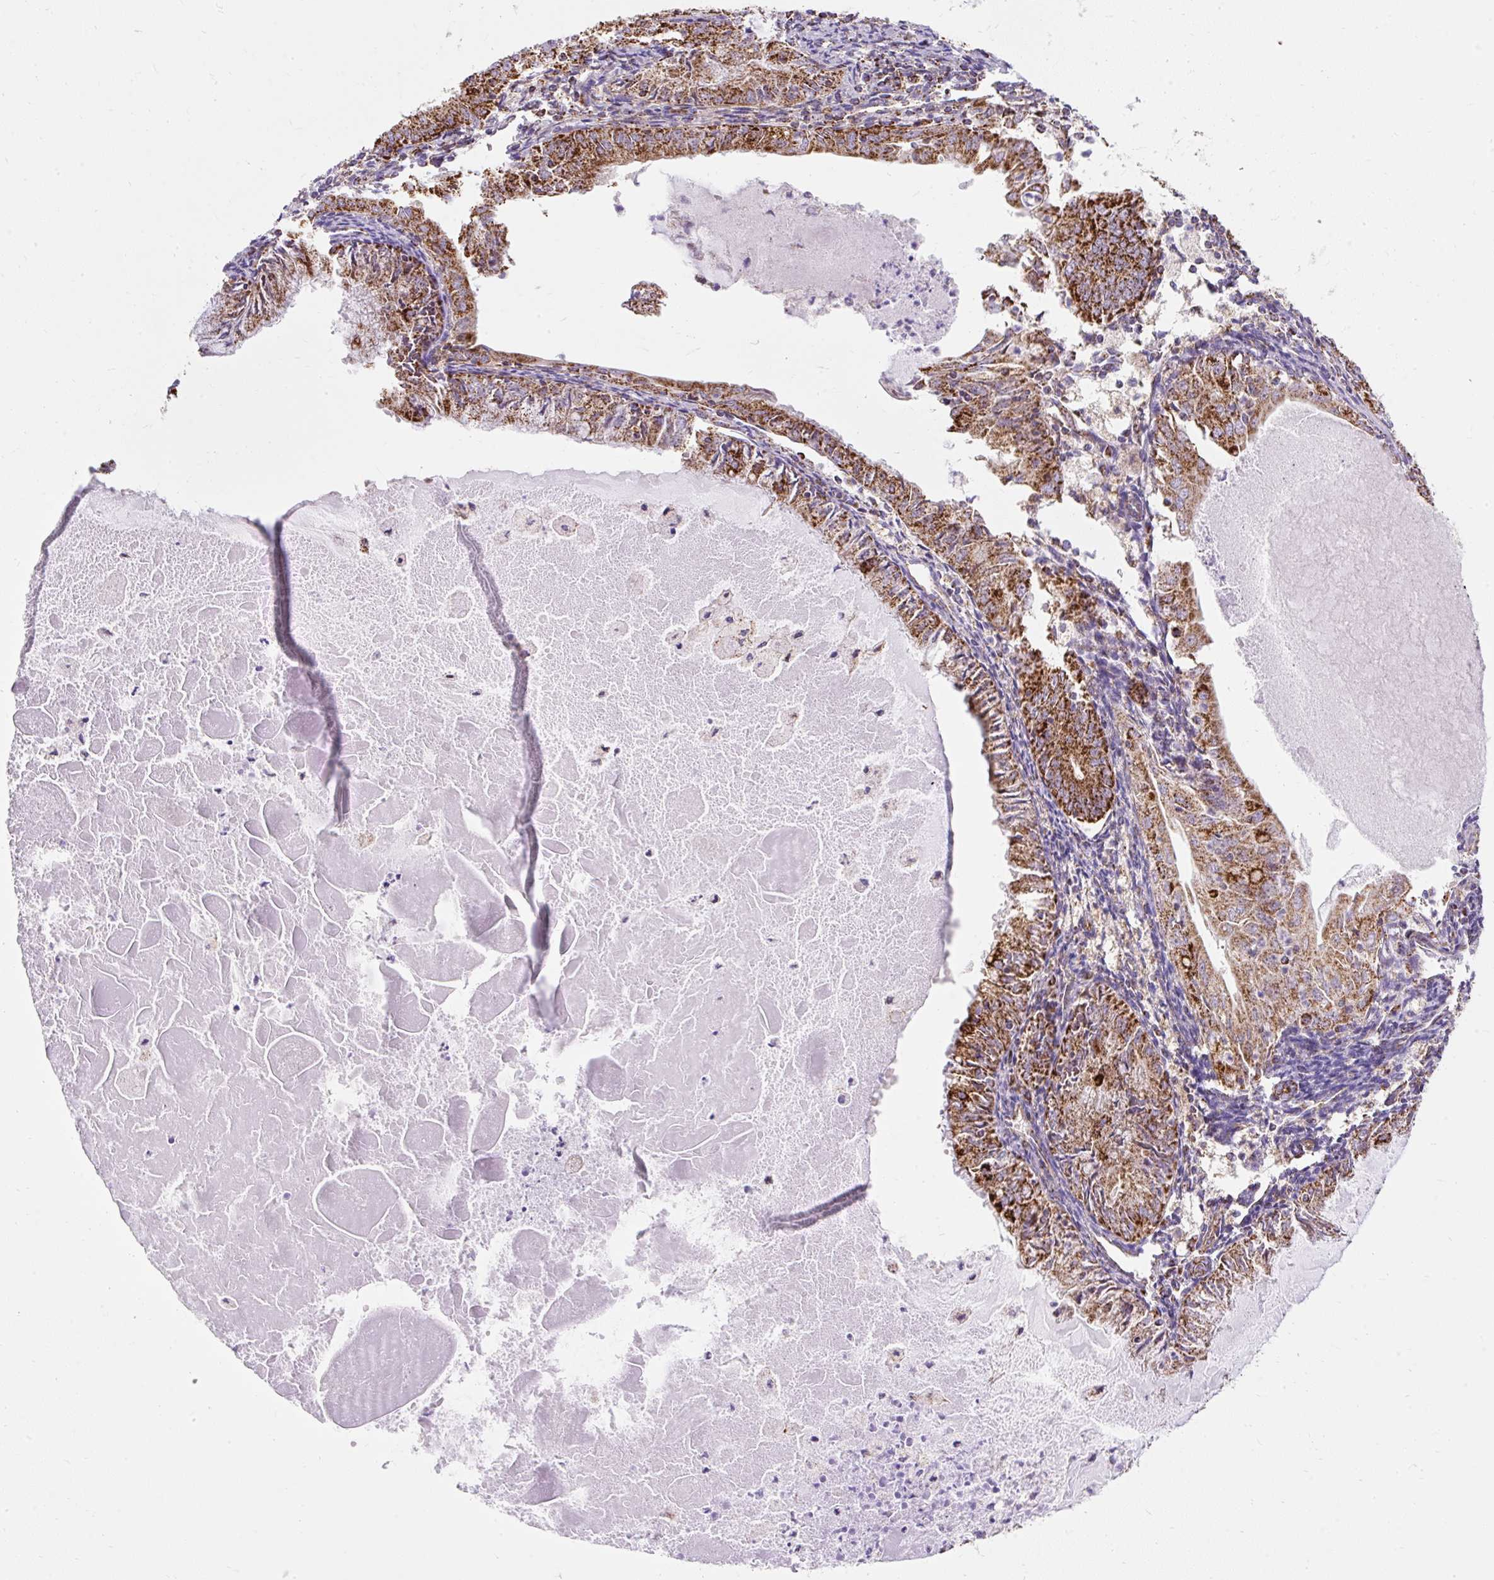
{"staining": {"intensity": "strong", "quantity": ">75%", "location": "cytoplasmic/membranous"}, "tissue": "endometrial cancer", "cell_type": "Tumor cells", "image_type": "cancer", "snomed": [{"axis": "morphology", "description": "Adenocarcinoma, NOS"}, {"axis": "topography", "description": "Endometrium"}], "caption": "Immunohistochemical staining of human endometrial cancer (adenocarcinoma) exhibits high levels of strong cytoplasmic/membranous protein positivity in approximately >75% of tumor cells.", "gene": "CEP290", "patient": {"sex": "female", "age": 57}}